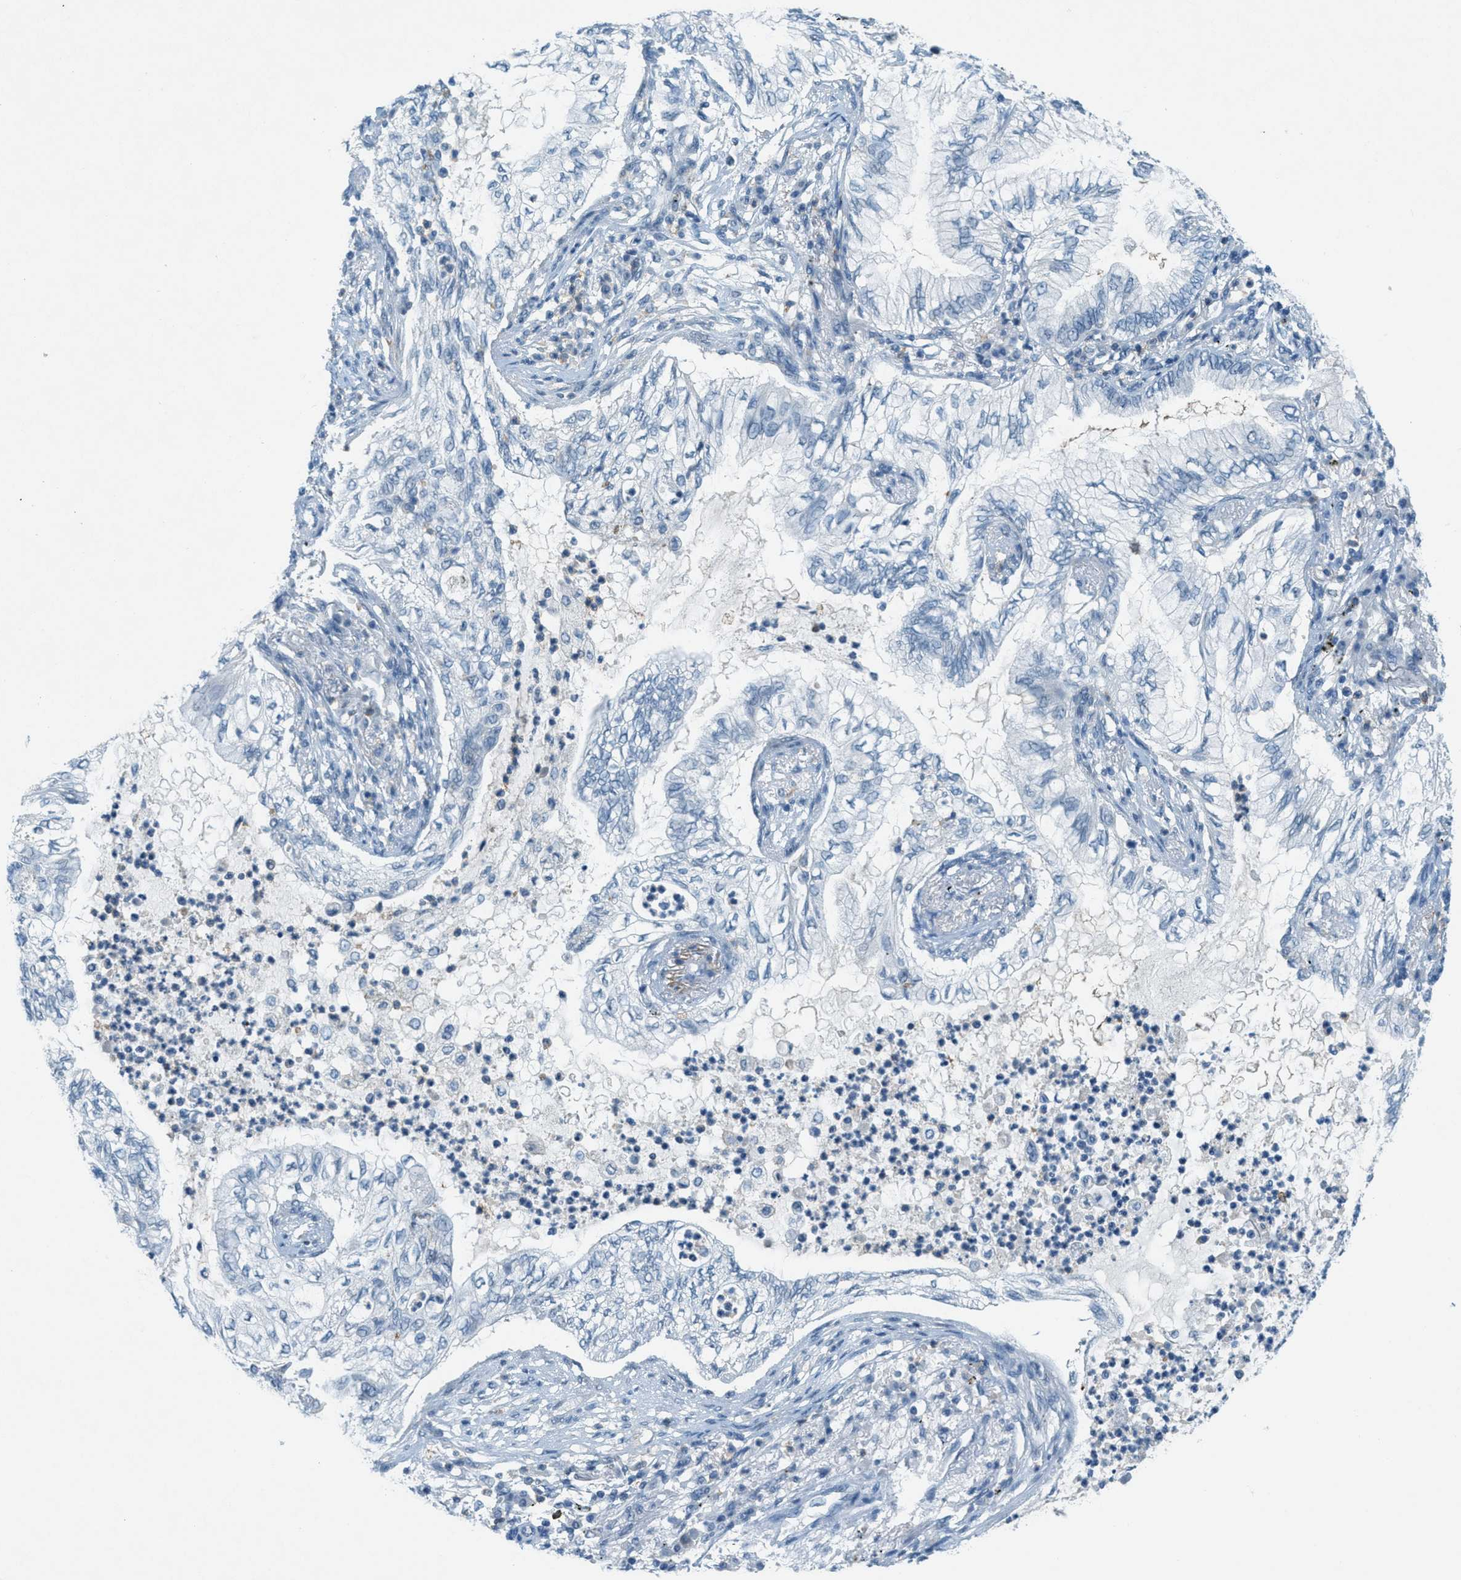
{"staining": {"intensity": "negative", "quantity": "none", "location": "none"}, "tissue": "lung cancer", "cell_type": "Tumor cells", "image_type": "cancer", "snomed": [{"axis": "morphology", "description": "Normal tissue, NOS"}, {"axis": "morphology", "description": "Adenocarcinoma, NOS"}, {"axis": "topography", "description": "Bronchus"}, {"axis": "topography", "description": "Lung"}], "caption": "An immunohistochemistry image of adenocarcinoma (lung) is shown. There is no staining in tumor cells of adenocarcinoma (lung).", "gene": "FYN", "patient": {"sex": "female", "age": 70}}